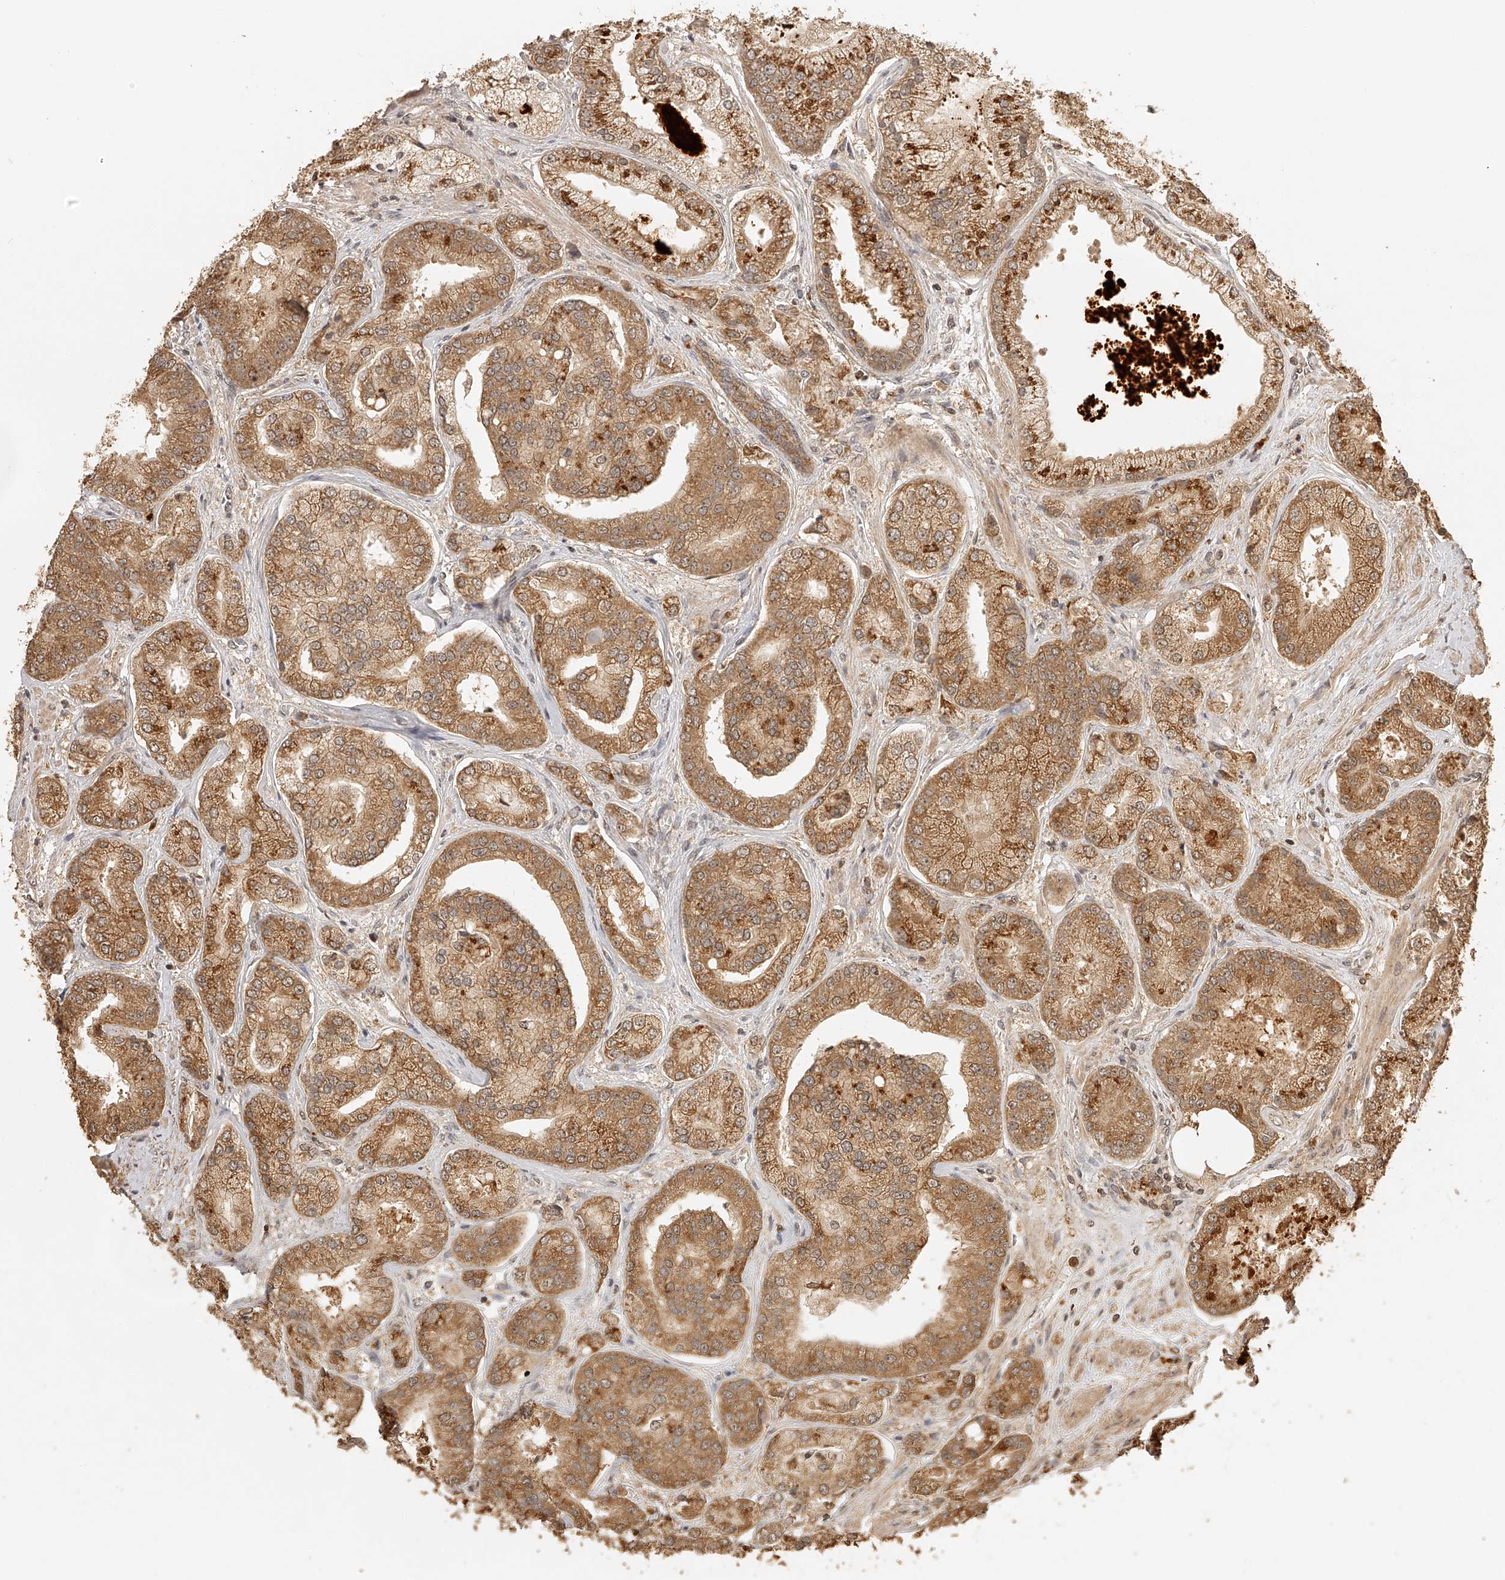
{"staining": {"intensity": "moderate", "quantity": ">75%", "location": "cytoplasmic/membranous"}, "tissue": "prostate cancer", "cell_type": "Tumor cells", "image_type": "cancer", "snomed": [{"axis": "morphology", "description": "Adenocarcinoma, High grade"}, {"axis": "topography", "description": "Prostate"}], "caption": "Immunohistochemistry image of human prostate cancer stained for a protein (brown), which displays medium levels of moderate cytoplasmic/membranous staining in approximately >75% of tumor cells.", "gene": "BCL2L11", "patient": {"sex": "male", "age": 58}}